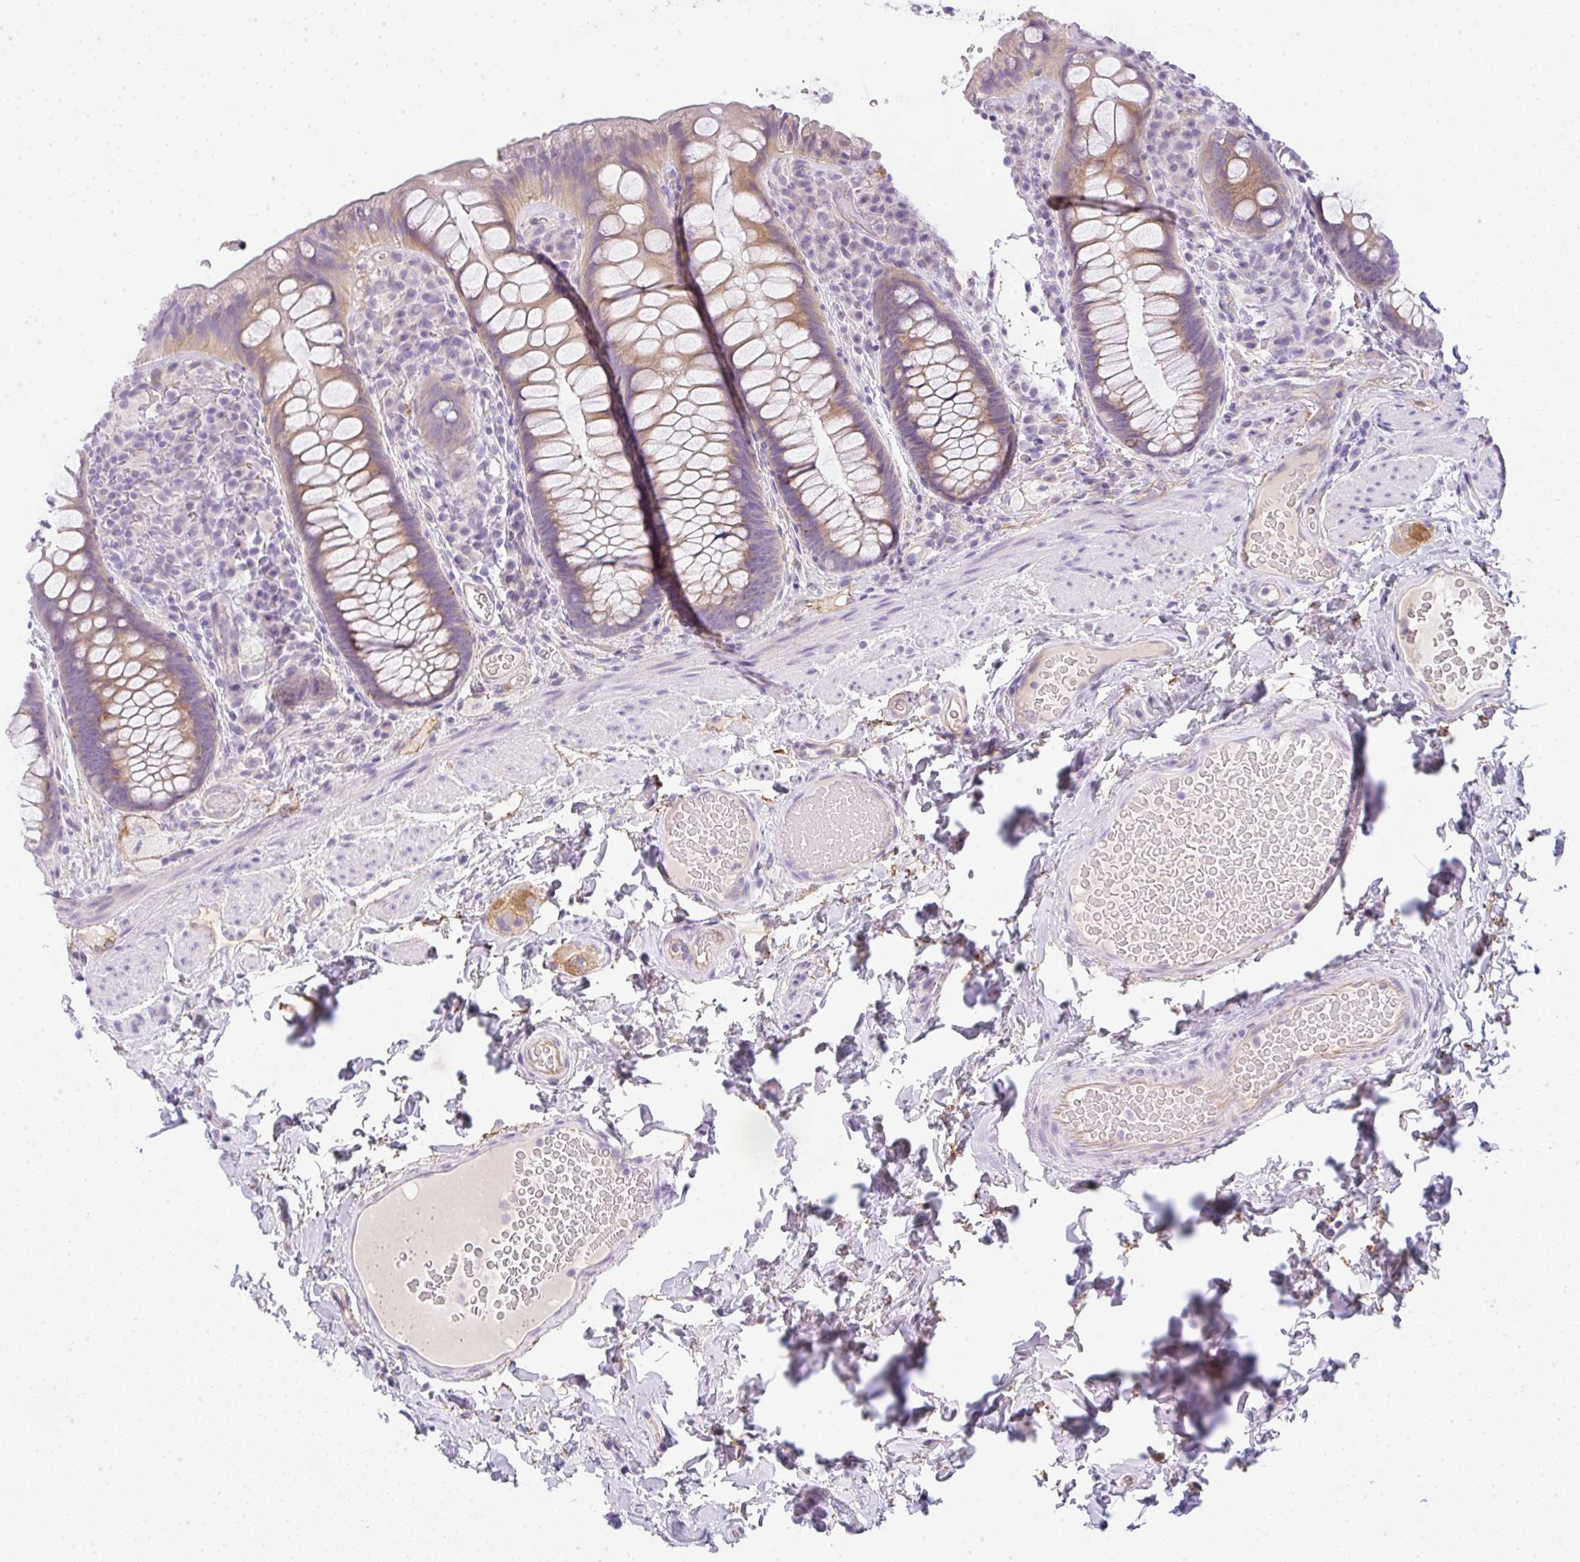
{"staining": {"intensity": "moderate", "quantity": "25%-75%", "location": "cytoplasmic/membranous"}, "tissue": "rectum", "cell_type": "Glandular cells", "image_type": "normal", "snomed": [{"axis": "morphology", "description": "Normal tissue, NOS"}, {"axis": "topography", "description": "Rectum"}], "caption": "A micrograph showing moderate cytoplasmic/membranous expression in about 25%-75% of glandular cells in normal rectum, as visualized by brown immunohistochemical staining.", "gene": "LPAR4", "patient": {"sex": "female", "age": 69}}